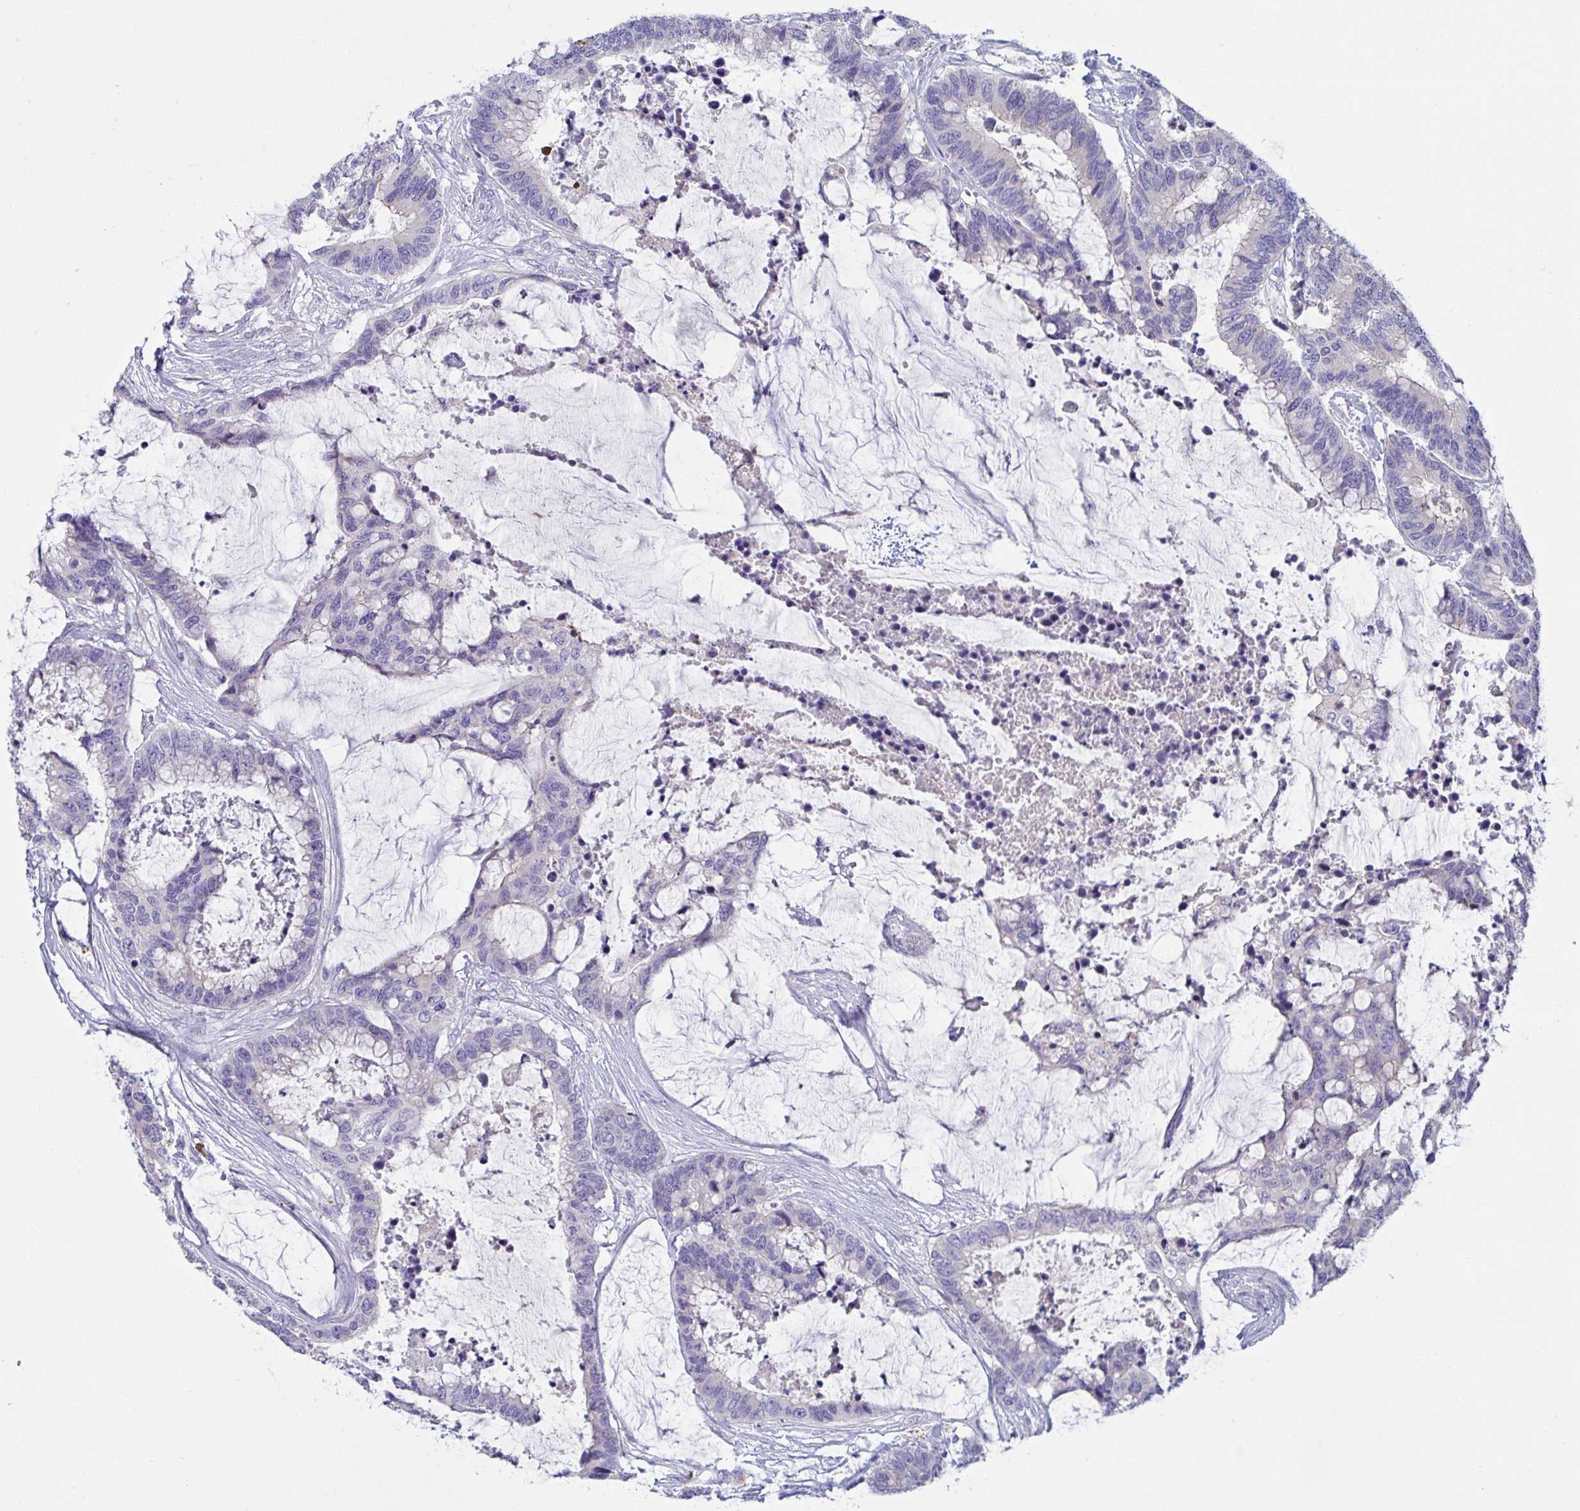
{"staining": {"intensity": "negative", "quantity": "none", "location": "none"}, "tissue": "colorectal cancer", "cell_type": "Tumor cells", "image_type": "cancer", "snomed": [{"axis": "morphology", "description": "Adenocarcinoma, NOS"}, {"axis": "topography", "description": "Rectum"}], "caption": "Immunohistochemistry (IHC) micrograph of colorectal cancer stained for a protein (brown), which reveals no staining in tumor cells. (Immunohistochemistry (IHC), brightfield microscopy, high magnification).", "gene": "TAS2R38", "patient": {"sex": "female", "age": 59}}